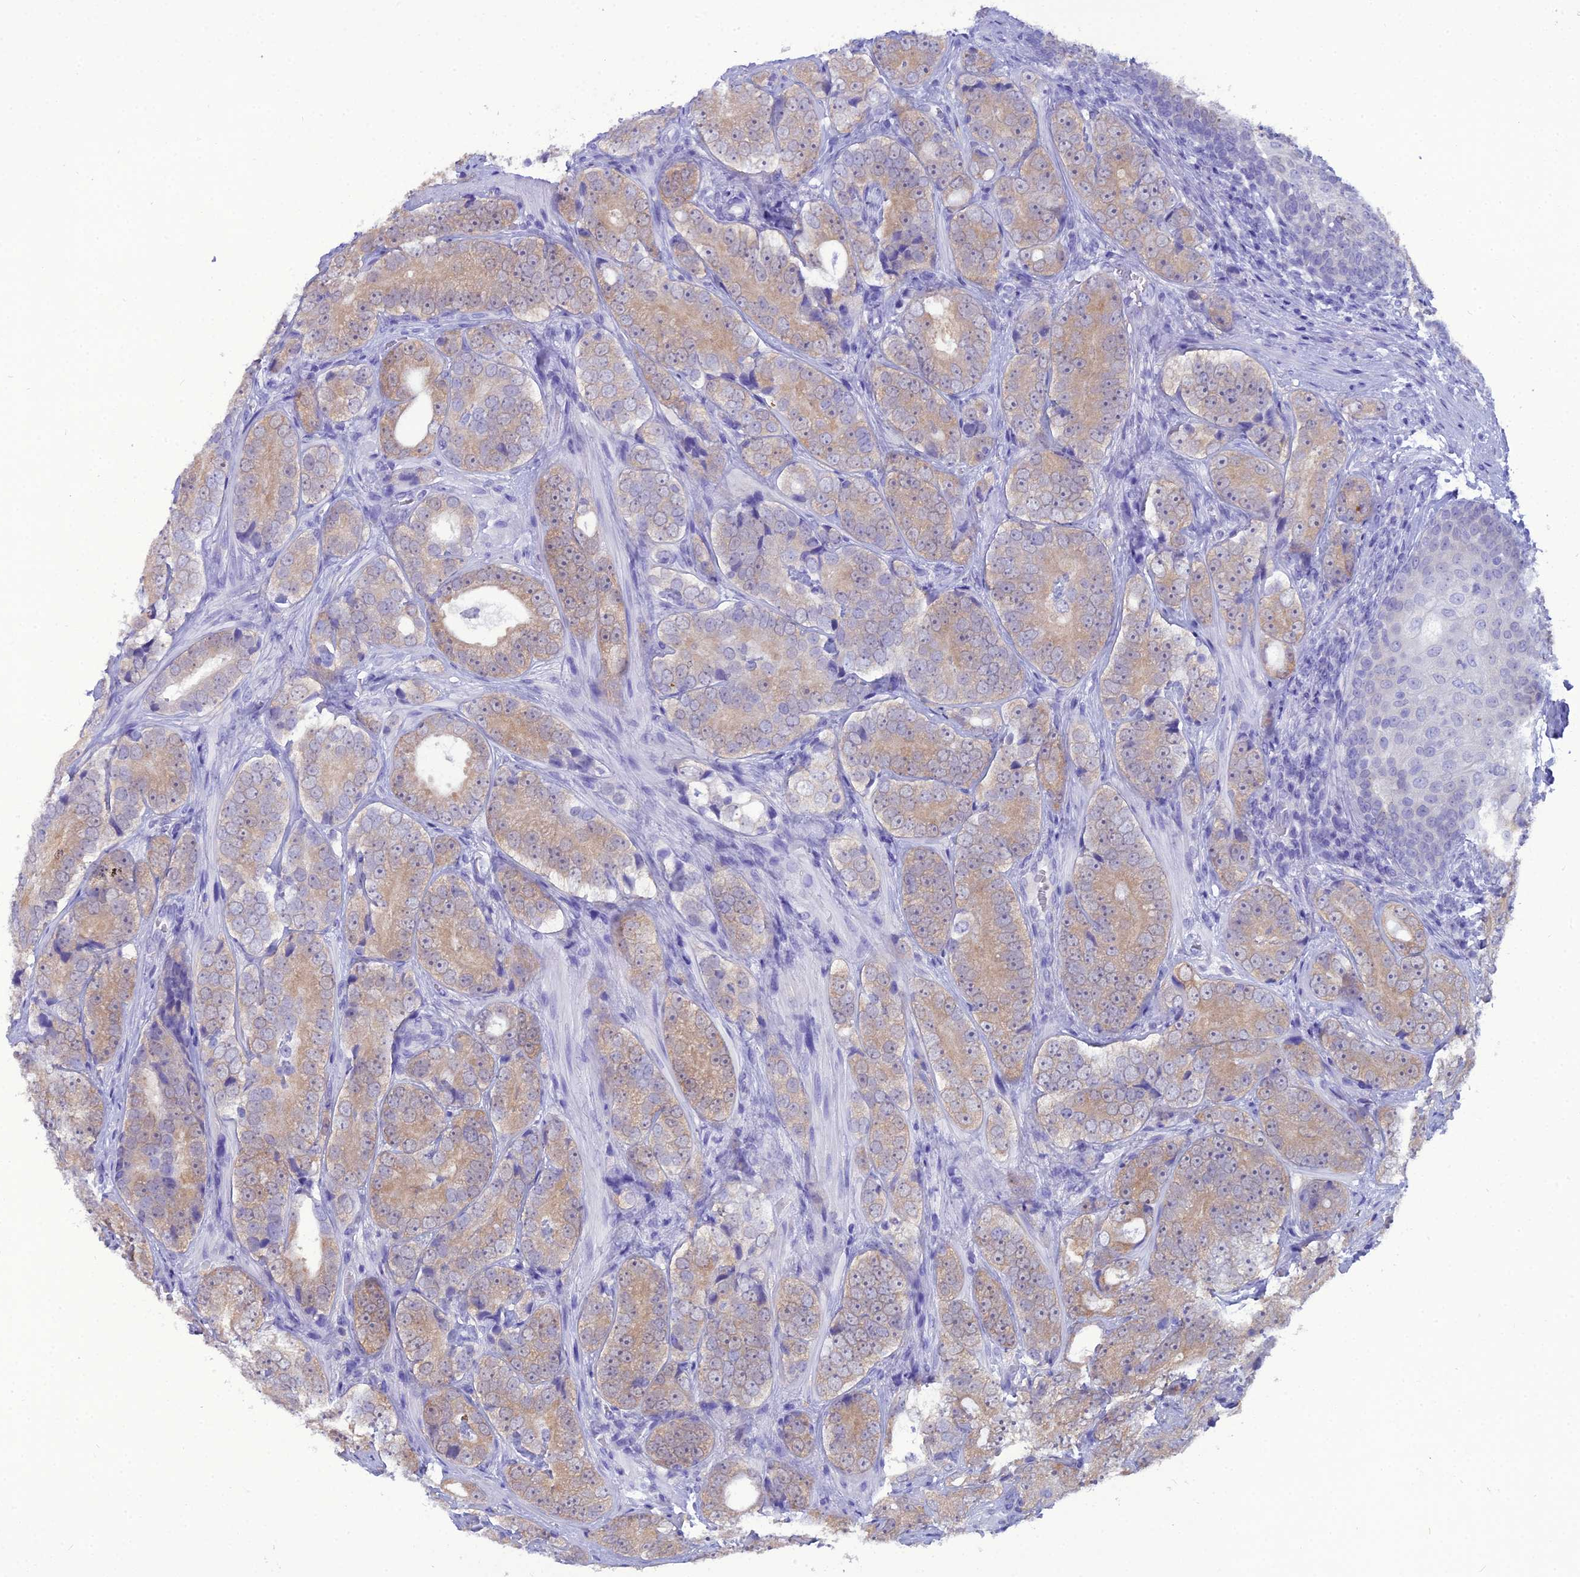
{"staining": {"intensity": "moderate", "quantity": ">75%", "location": "cytoplasmic/membranous"}, "tissue": "prostate cancer", "cell_type": "Tumor cells", "image_type": "cancer", "snomed": [{"axis": "morphology", "description": "Adenocarcinoma, High grade"}, {"axis": "topography", "description": "Prostate"}], "caption": "This photomicrograph displays IHC staining of adenocarcinoma (high-grade) (prostate), with medium moderate cytoplasmic/membranous positivity in about >75% of tumor cells.", "gene": "GNPNAT1", "patient": {"sex": "male", "age": 56}}